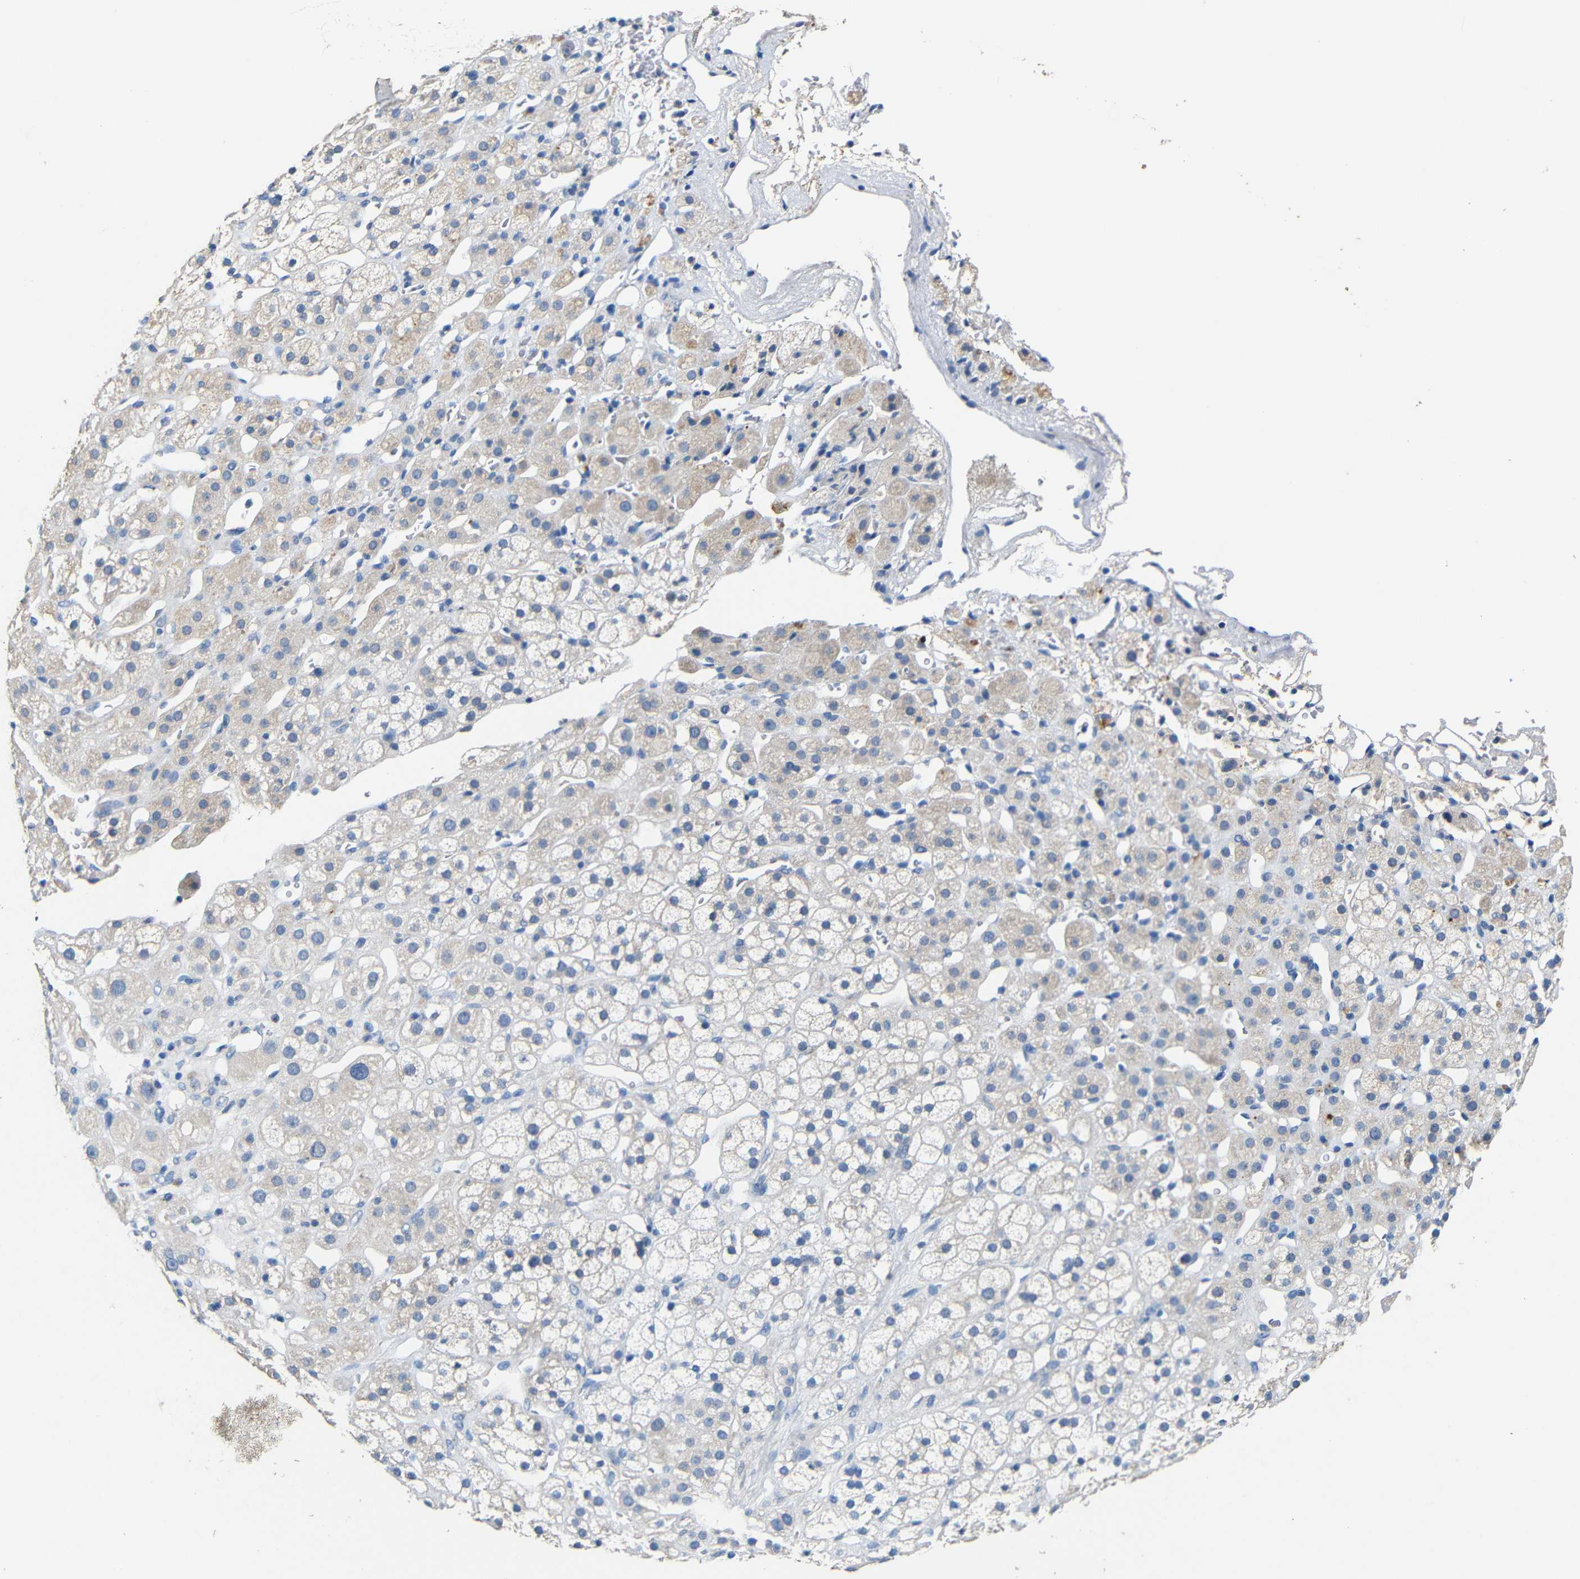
{"staining": {"intensity": "weak", "quantity": "<25%", "location": "cytoplasmic/membranous"}, "tissue": "adrenal gland", "cell_type": "Glandular cells", "image_type": "normal", "snomed": [{"axis": "morphology", "description": "Normal tissue, NOS"}, {"axis": "topography", "description": "Adrenal gland"}], "caption": "A photomicrograph of human adrenal gland is negative for staining in glandular cells. (Stains: DAB IHC with hematoxylin counter stain, Microscopy: brightfield microscopy at high magnification).", "gene": "ACKR2", "patient": {"sex": "male", "age": 56}}